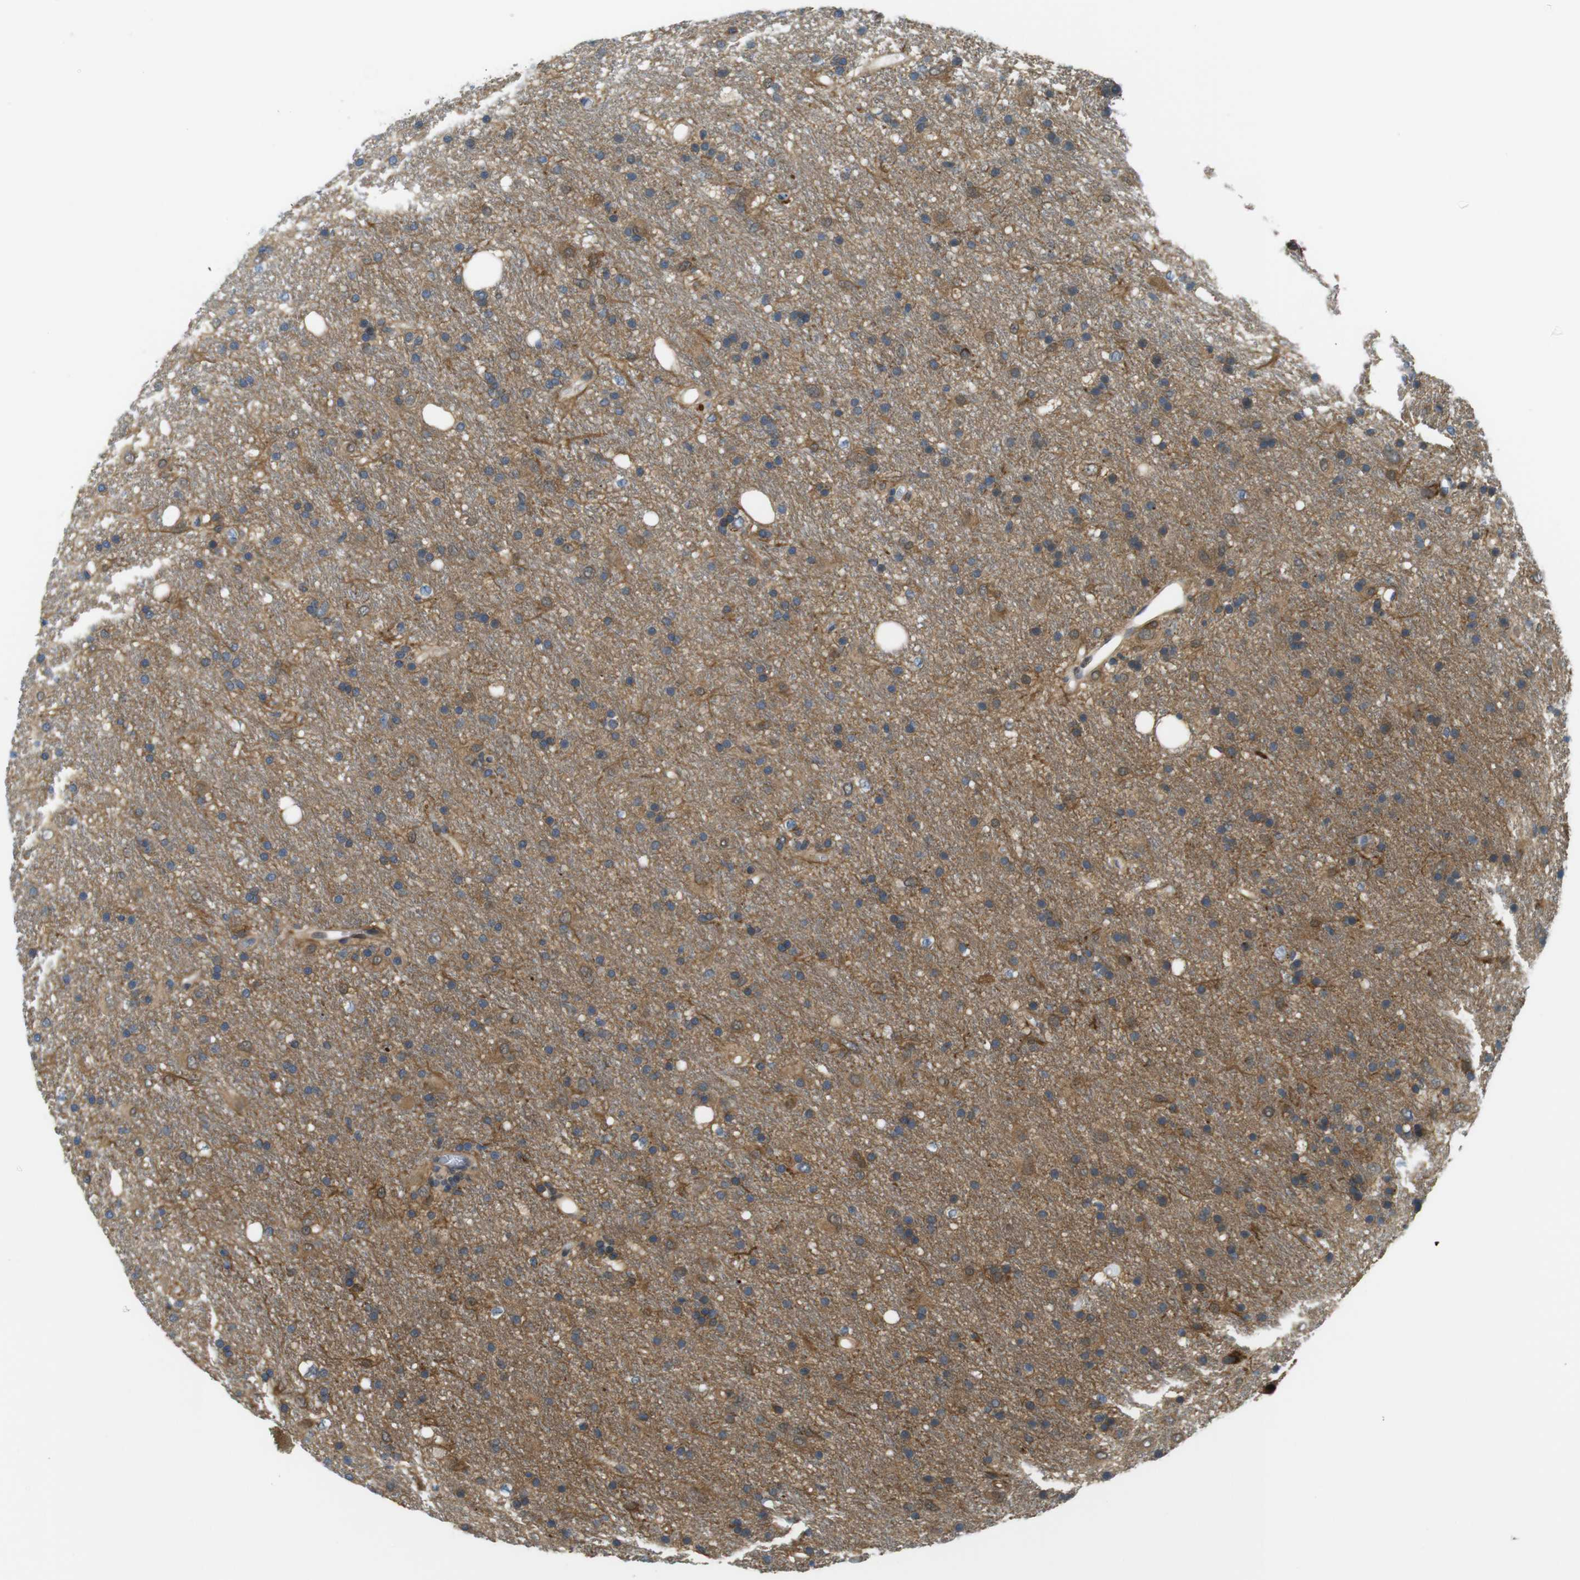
{"staining": {"intensity": "moderate", "quantity": "25%-75%", "location": "cytoplasmic/membranous"}, "tissue": "glioma", "cell_type": "Tumor cells", "image_type": "cancer", "snomed": [{"axis": "morphology", "description": "Glioma, malignant, Low grade"}, {"axis": "topography", "description": "Brain"}], "caption": "This is a photomicrograph of immunohistochemistry (IHC) staining of glioma, which shows moderate expression in the cytoplasmic/membranous of tumor cells.", "gene": "ZDHHC3", "patient": {"sex": "male", "age": 77}}